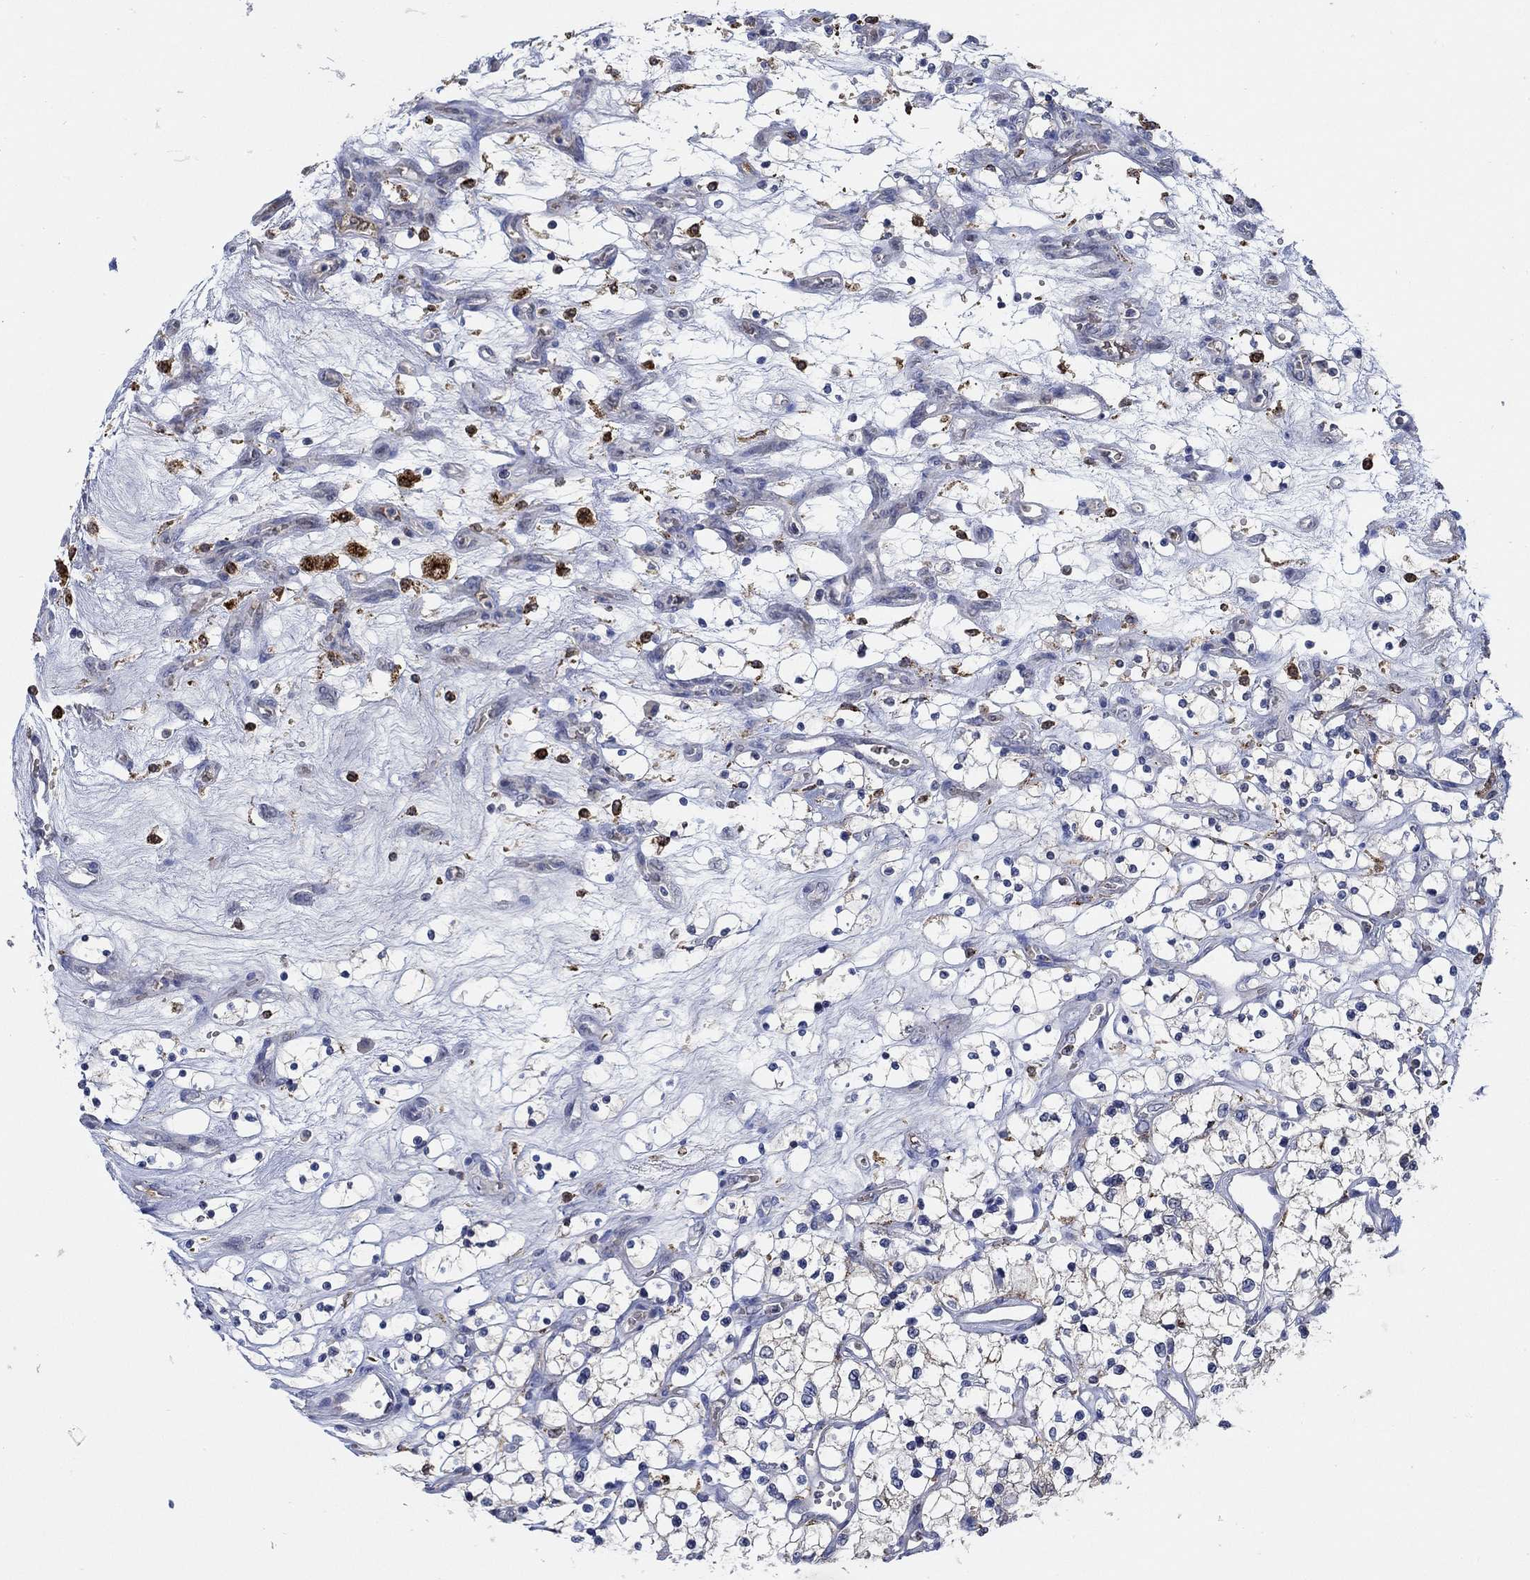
{"staining": {"intensity": "negative", "quantity": "none", "location": "none"}, "tissue": "renal cancer", "cell_type": "Tumor cells", "image_type": "cancer", "snomed": [{"axis": "morphology", "description": "Adenocarcinoma, NOS"}, {"axis": "topography", "description": "Kidney"}], "caption": "The image shows no significant expression in tumor cells of renal adenocarcinoma.", "gene": "MPP1", "patient": {"sex": "female", "age": 69}}